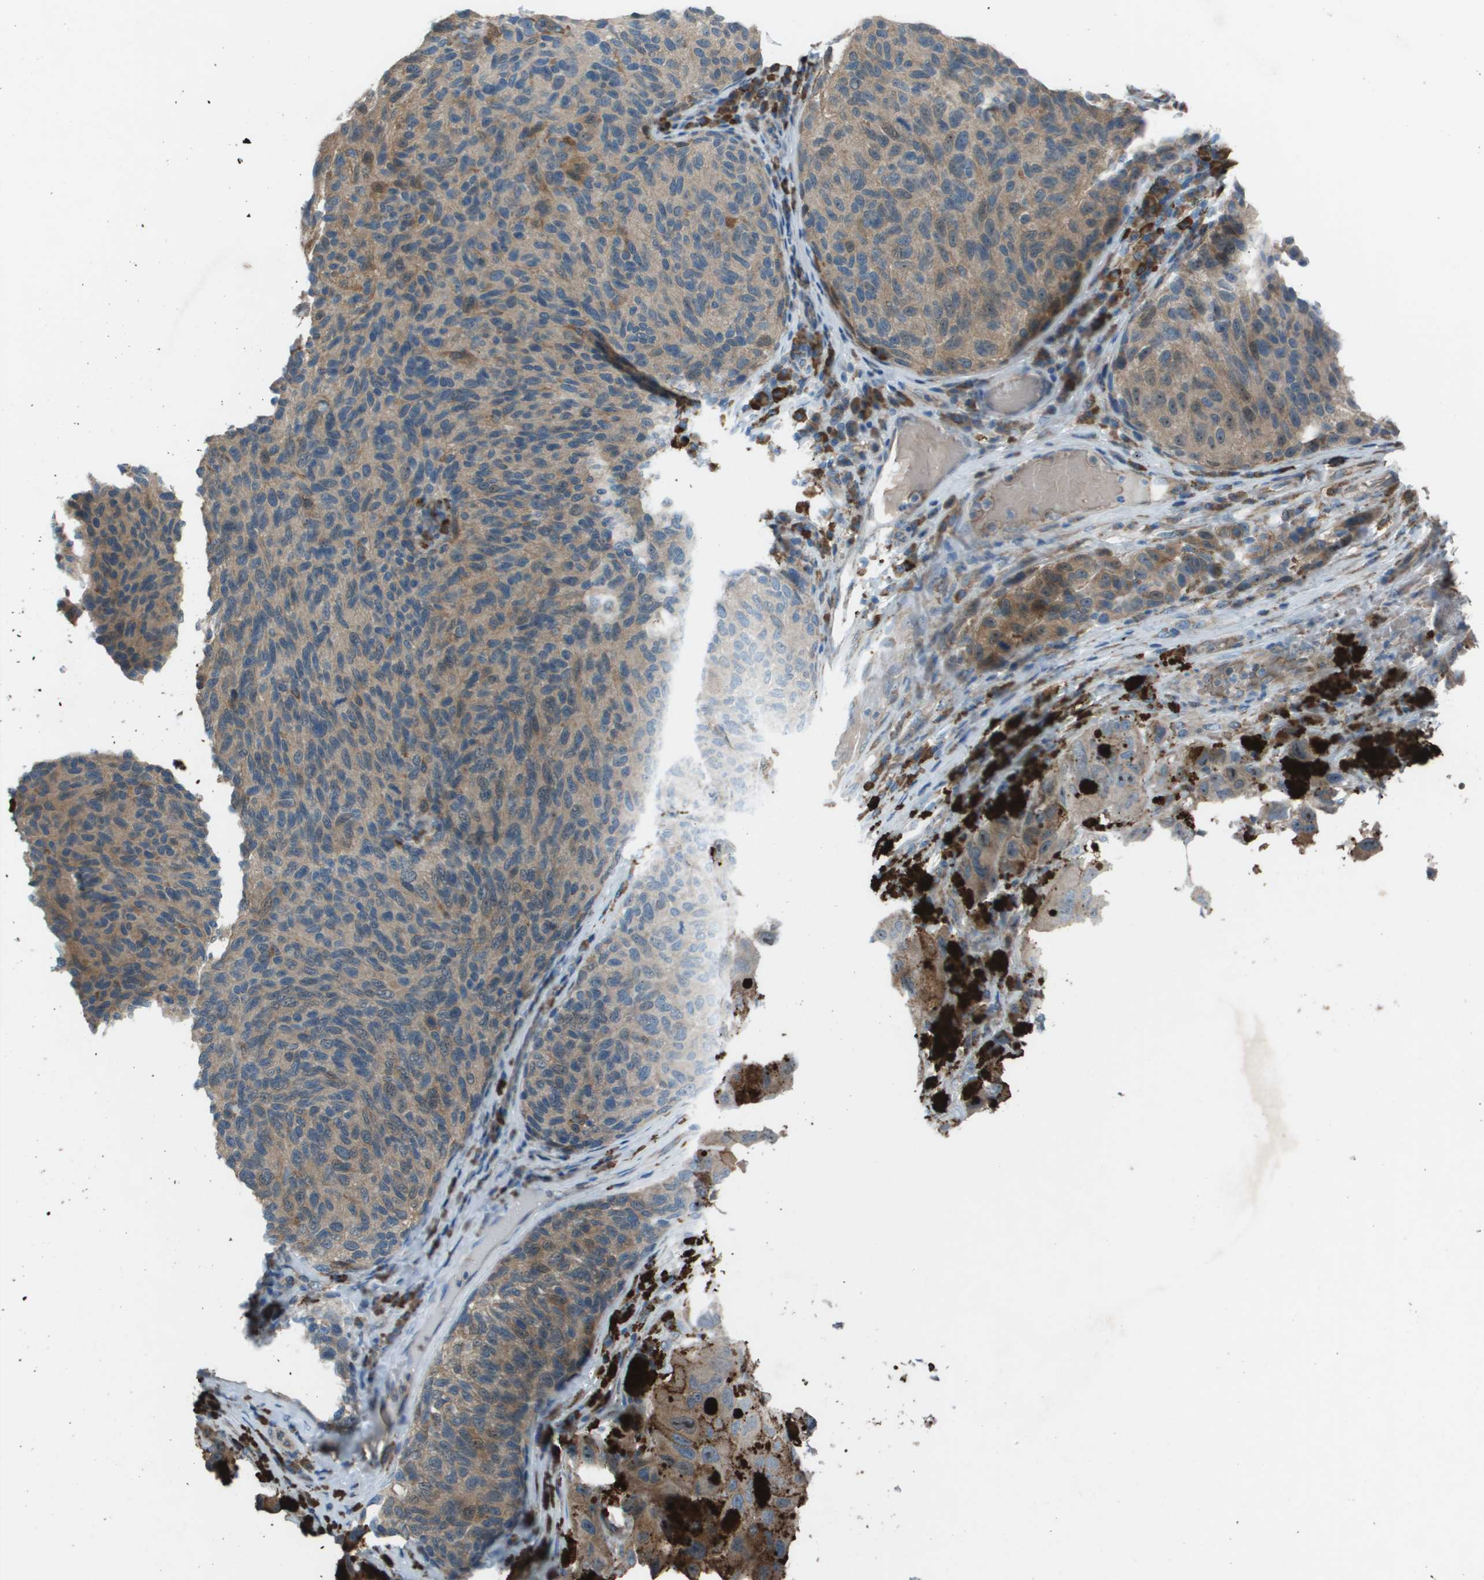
{"staining": {"intensity": "moderate", "quantity": "25%-75%", "location": "cytoplasmic/membranous"}, "tissue": "melanoma", "cell_type": "Tumor cells", "image_type": "cancer", "snomed": [{"axis": "morphology", "description": "Malignant melanoma, NOS"}, {"axis": "topography", "description": "Skin"}], "caption": "A histopathology image showing moderate cytoplasmic/membranous expression in approximately 25%-75% of tumor cells in malignant melanoma, as visualized by brown immunohistochemical staining.", "gene": "UTS2", "patient": {"sex": "female", "age": 73}}